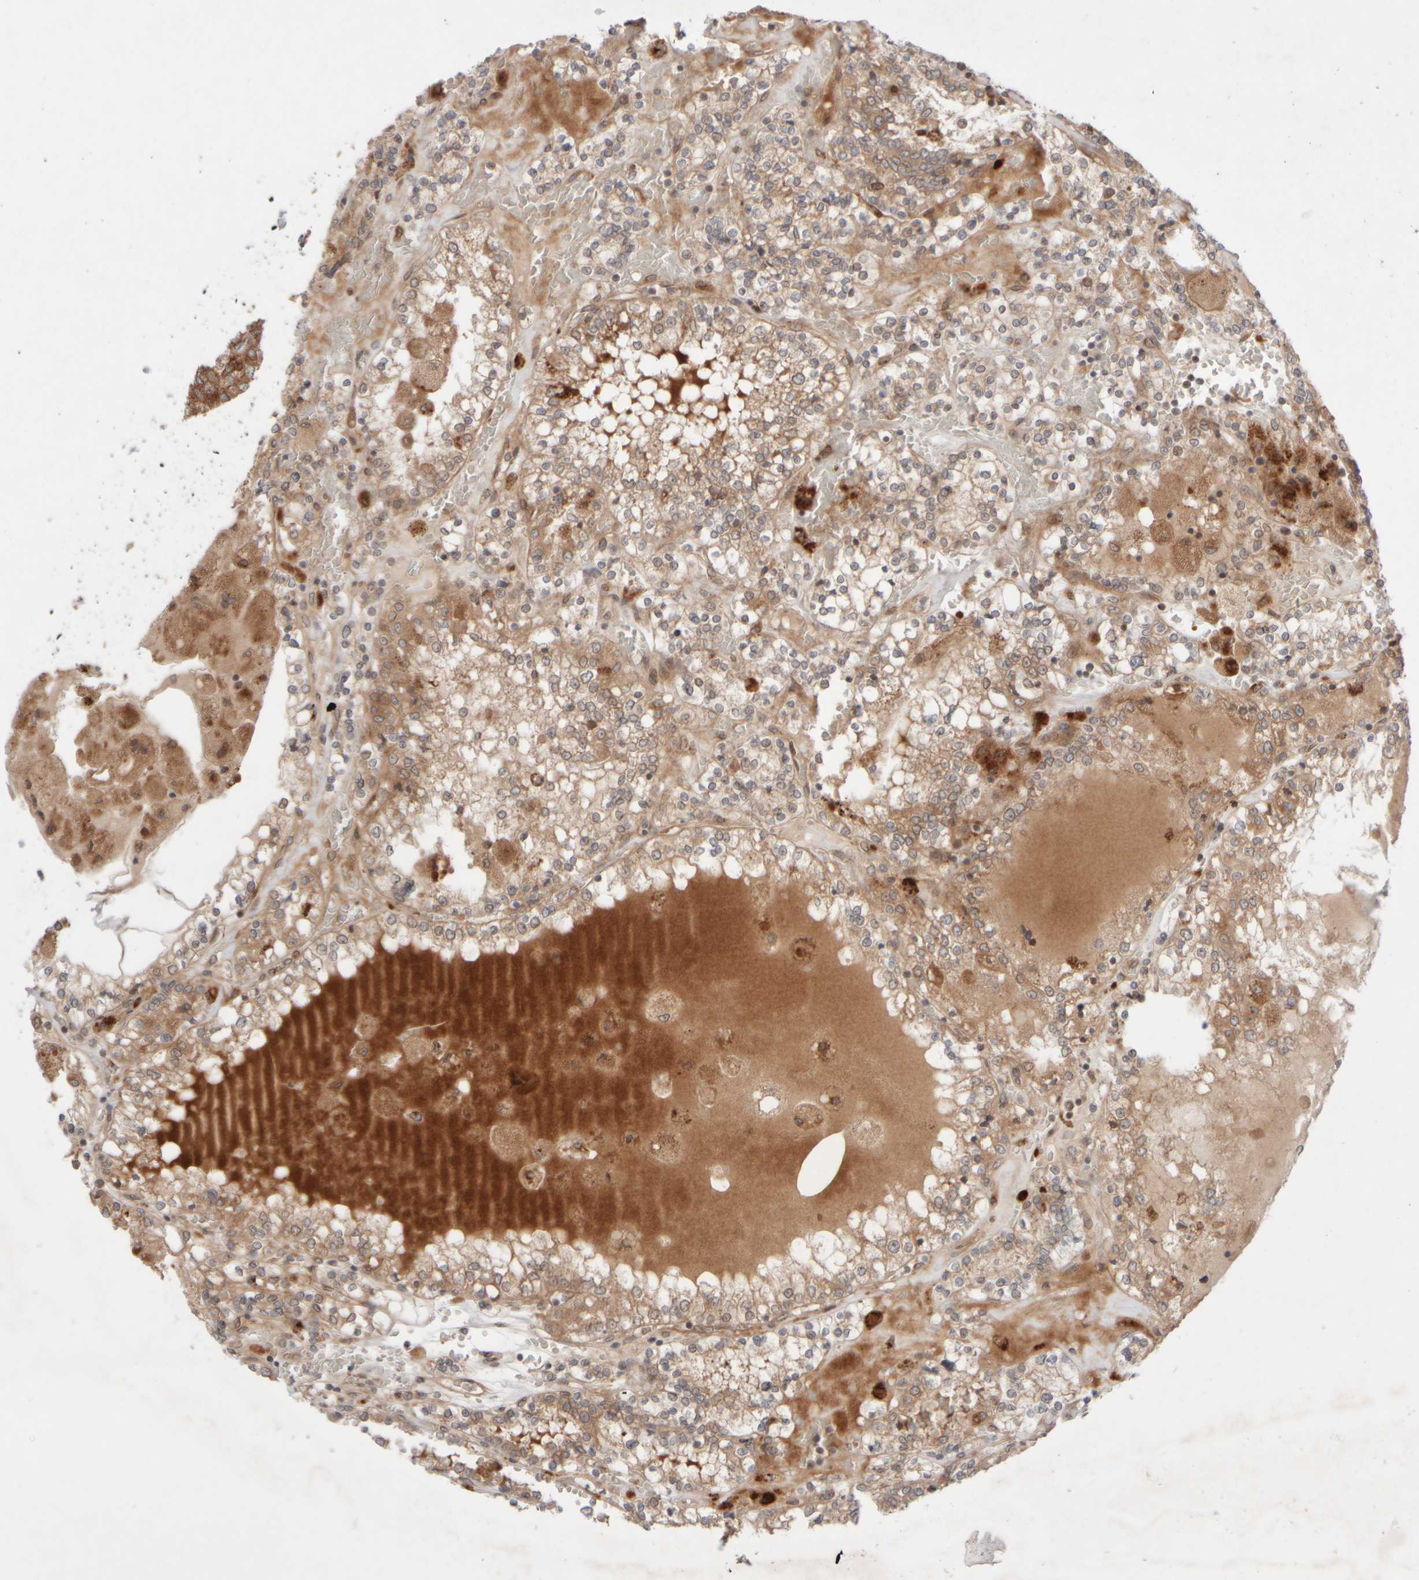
{"staining": {"intensity": "moderate", "quantity": ">75%", "location": "cytoplasmic/membranous"}, "tissue": "renal cancer", "cell_type": "Tumor cells", "image_type": "cancer", "snomed": [{"axis": "morphology", "description": "Adenocarcinoma, NOS"}, {"axis": "topography", "description": "Kidney"}], "caption": "DAB immunohistochemical staining of renal cancer (adenocarcinoma) shows moderate cytoplasmic/membranous protein expression in about >75% of tumor cells. (brown staining indicates protein expression, while blue staining denotes nuclei).", "gene": "GCN1", "patient": {"sex": "female", "age": 56}}